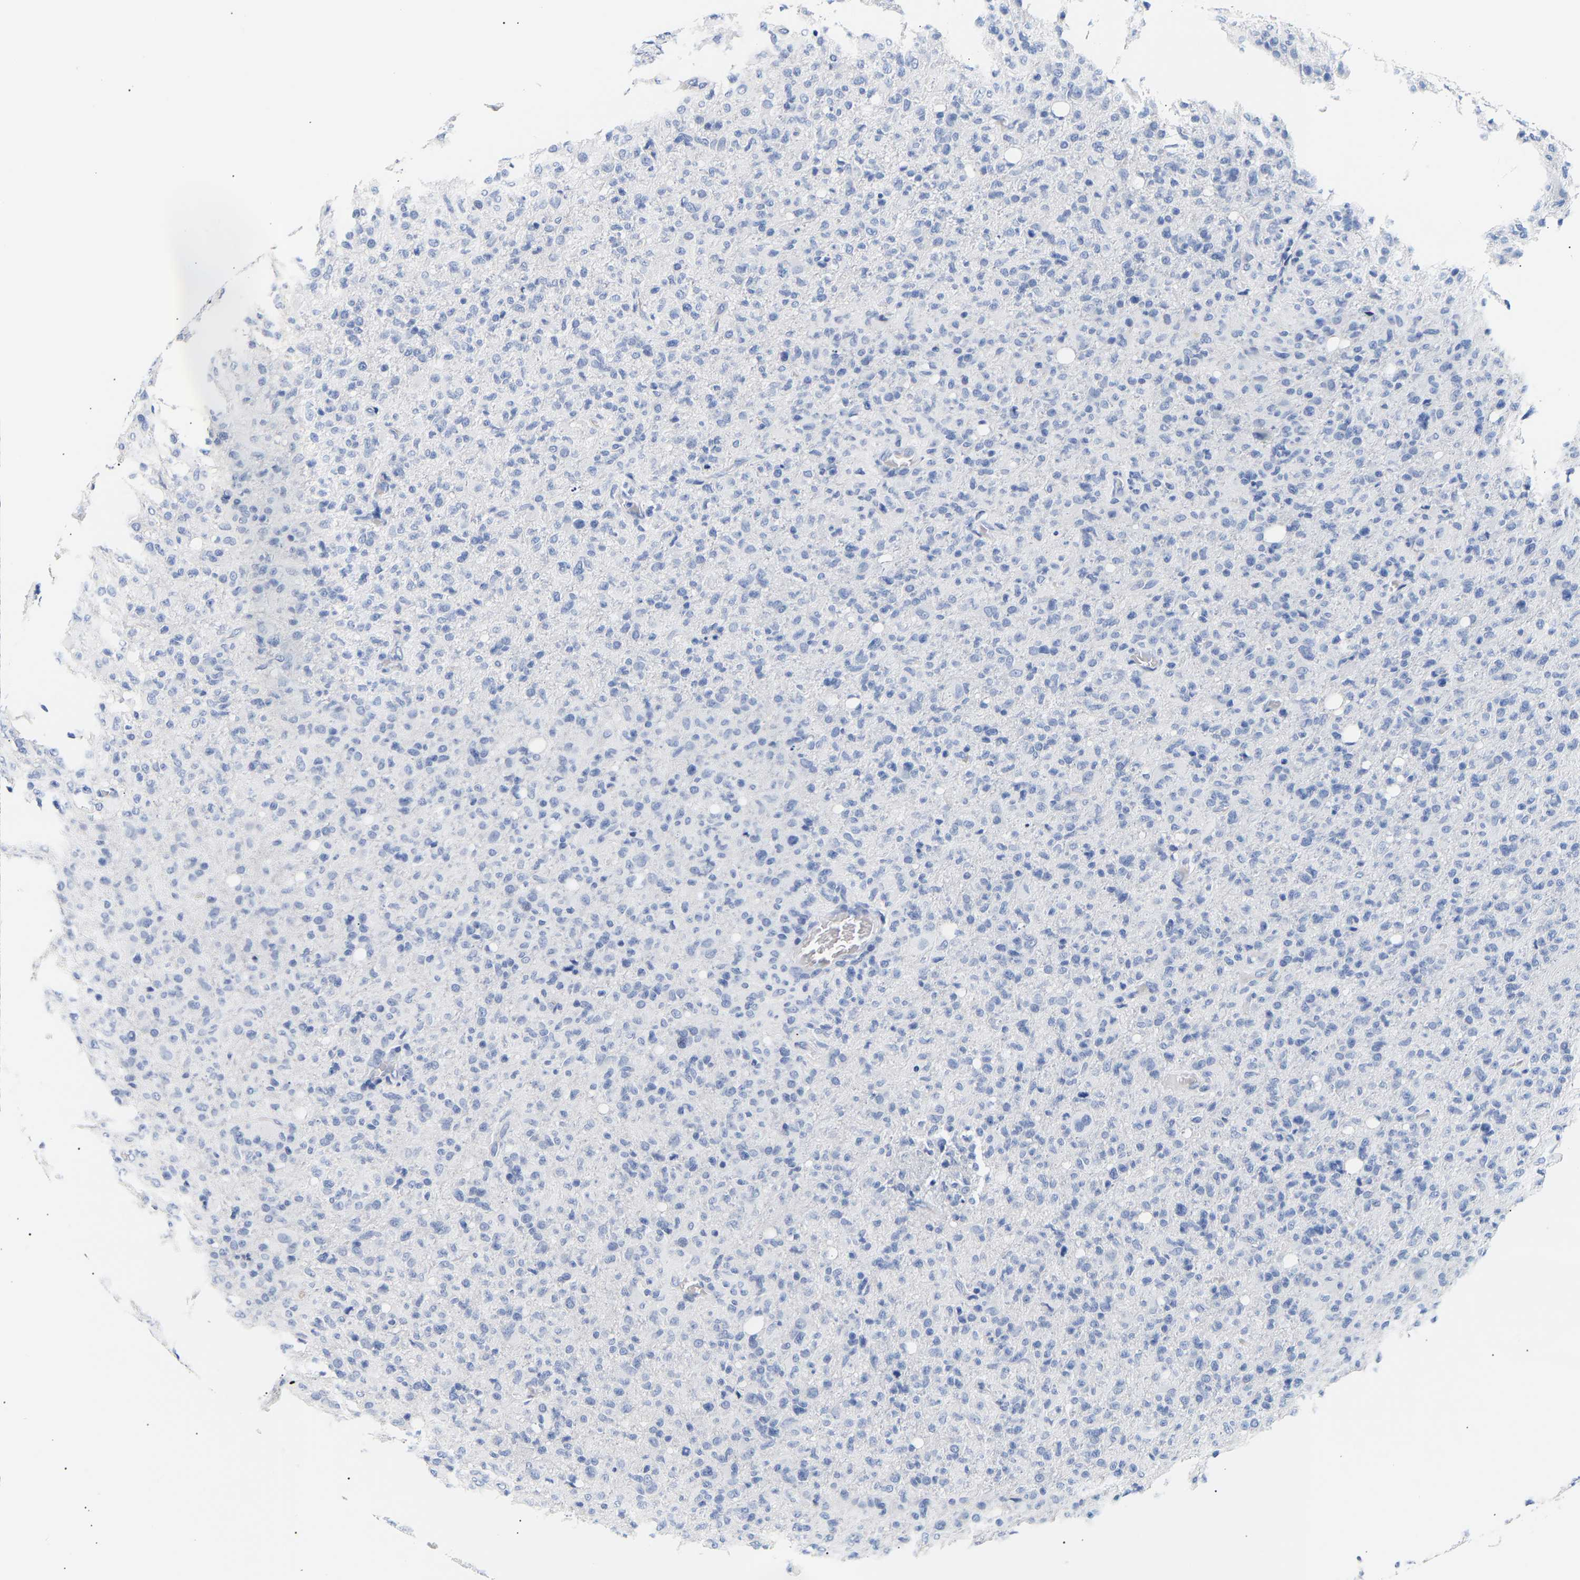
{"staining": {"intensity": "negative", "quantity": "none", "location": "none"}, "tissue": "glioma", "cell_type": "Tumor cells", "image_type": "cancer", "snomed": [{"axis": "morphology", "description": "Glioma, malignant, High grade"}, {"axis": "topography", "description": "Brain"}], "caption": "The photomicrograph demonstrates no staining of tumor cells in malignant high-grade glioma.", "gene": "SPINK2", "patient": {"sex": "female", "age": 57}}